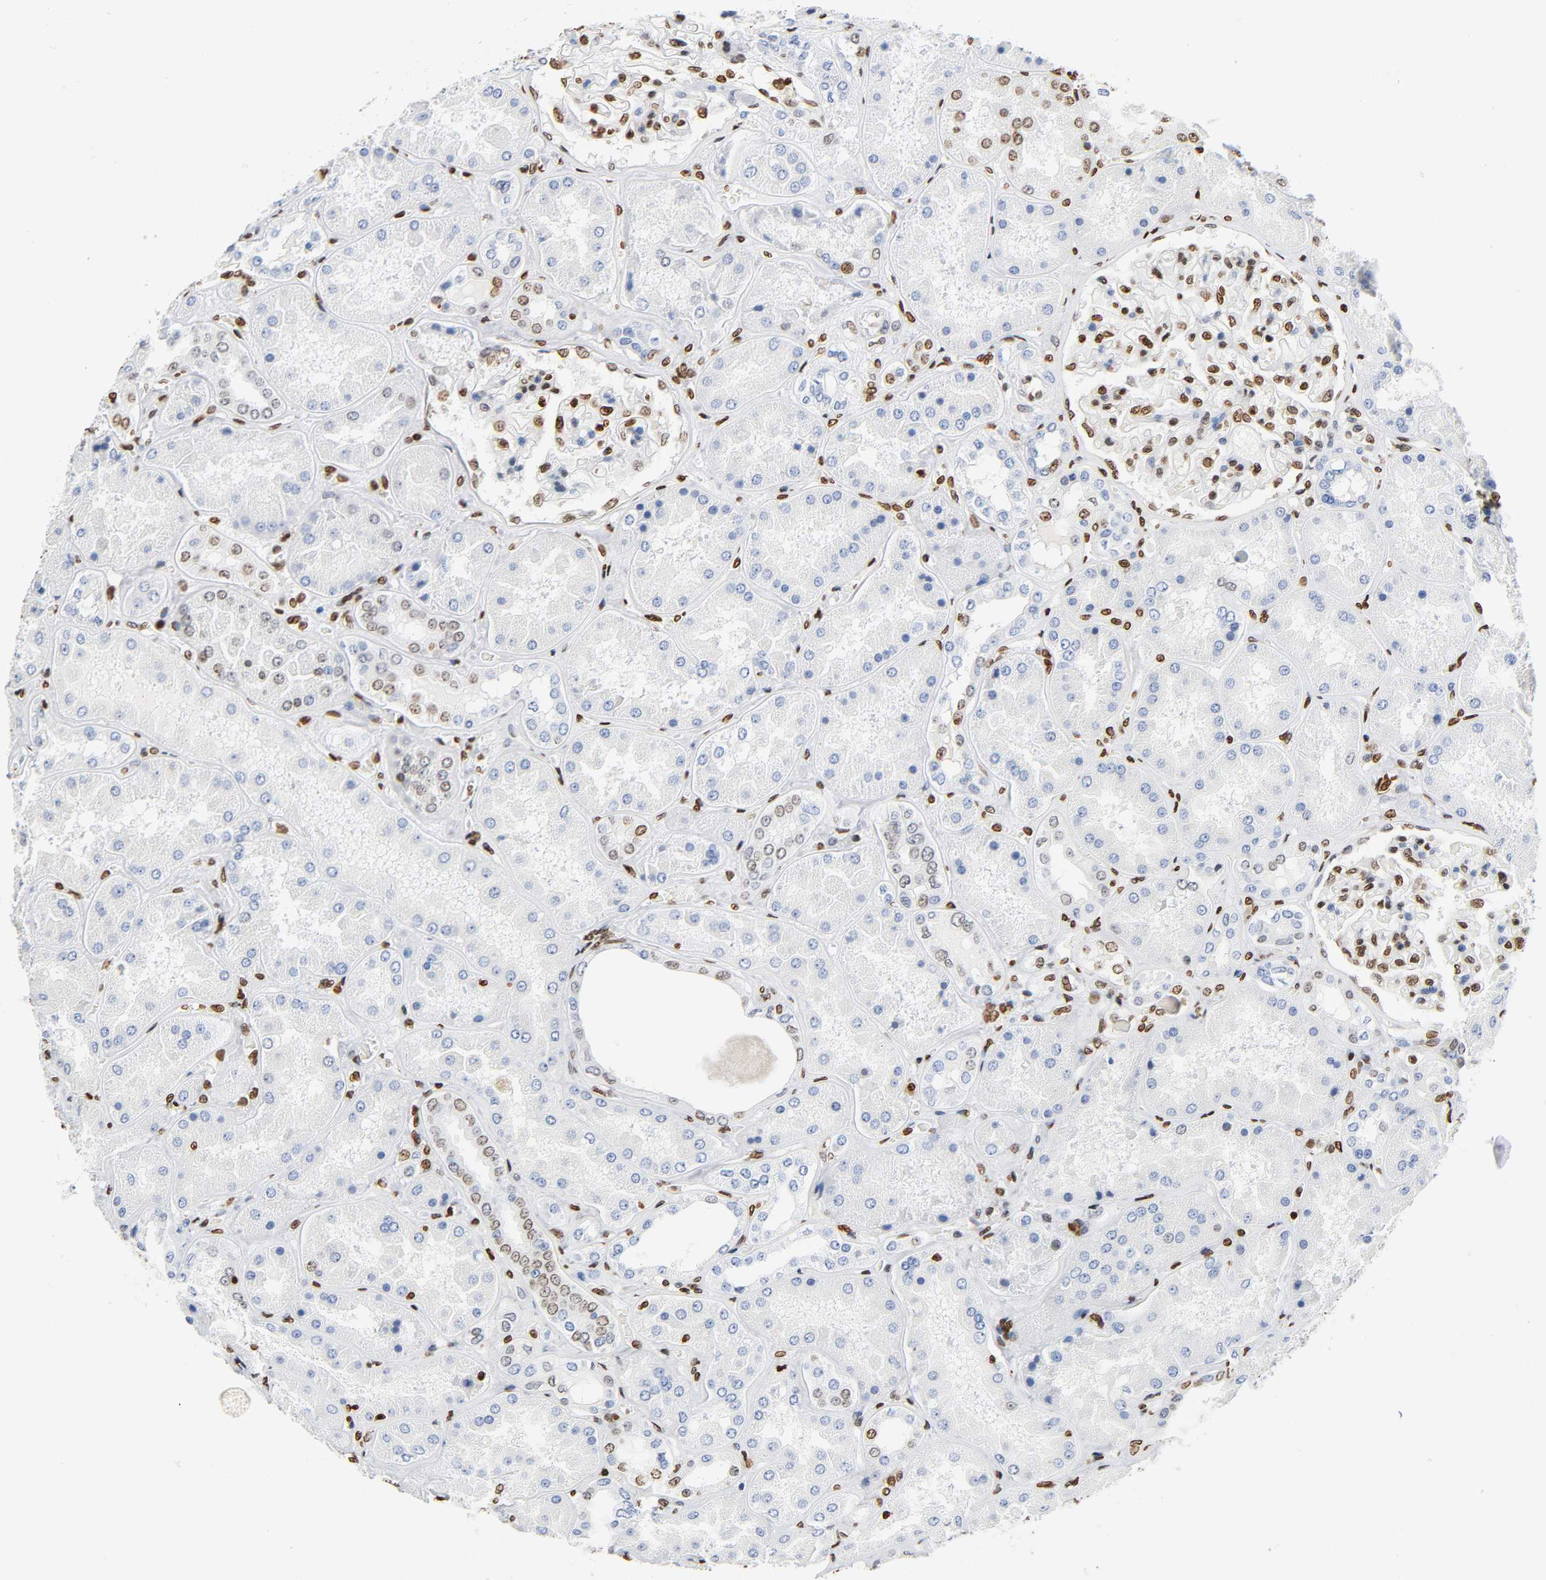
{"staining": {"intensity": "strong", "quantity": "25%-75%", "location": "nuclear"}, "tissue": "kidney", "cell_type": "Cells in glomeruli", "image_type": "normal", "snomed": [{"axis": "morphology", "description": "Normal tissue, NOS"}, {"axis": "topography", "description": "Kidney"}], "caption": "High-magnification brightfield microscopy of unremarkable kidney stained with DAB (brown) and counterstained with hematoxylin (blue). cells in glomeruli exhibit strong nuclear staining is present in approximately25%-75% of cells. (DAB = brown stain, brightfield microscopy at high magnification).", "gene": "HOXA6", "patient": {"sex": "female", "age": 56}}